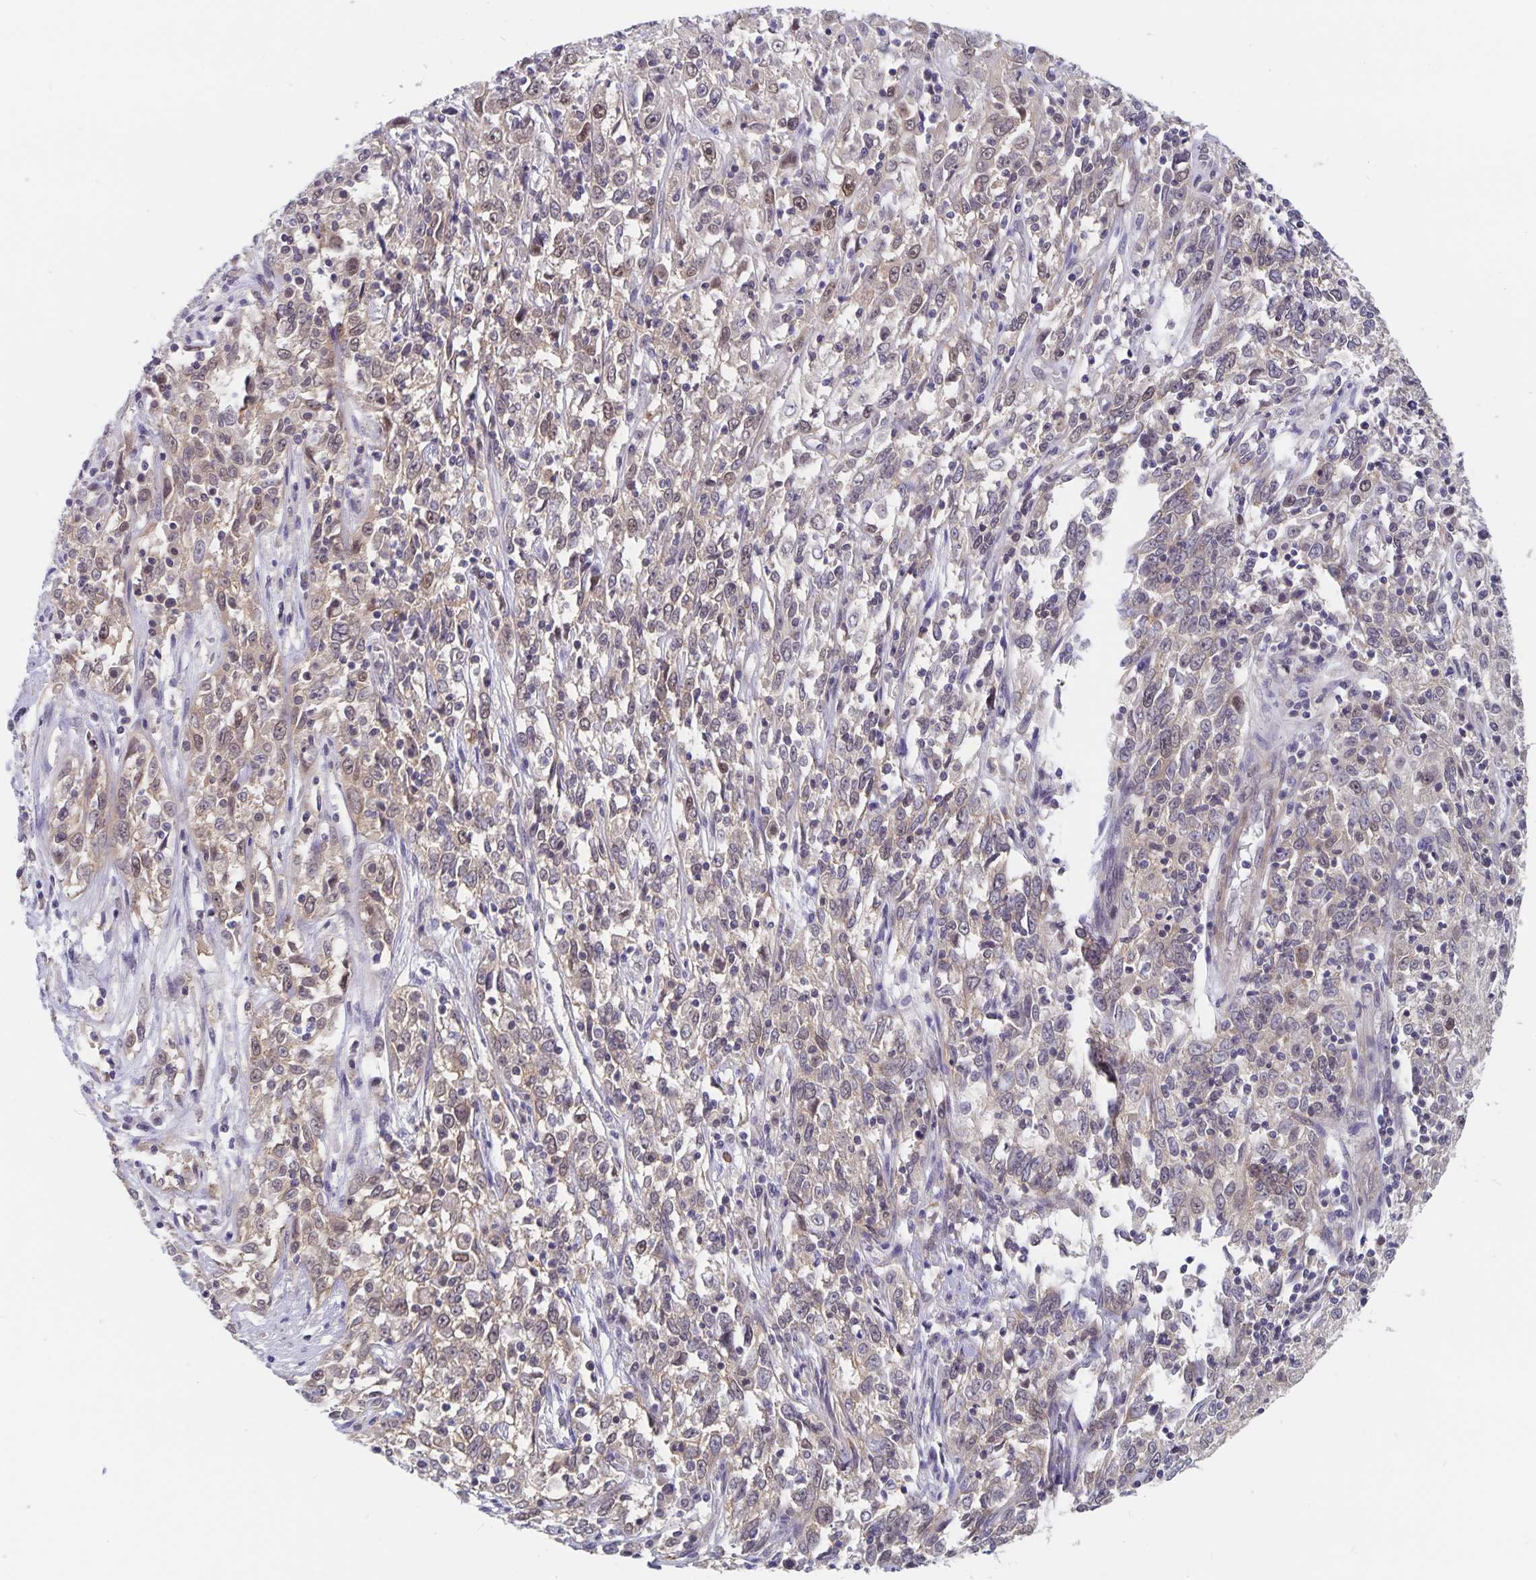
{"staining": {"intensity": "weak", "quantity": "25%-75%", "location": "cytoplasmic/membranous,nuclear"}, "tissue": "cervical cancer", "cell_type": "Tumor cells", "image_type": "cancer", "snomed": [{"axis": "morphology", "description": "Adenocarcinoma, NOS"}, {"axis": "topography", "description": "Cervix"}], "caption": "Weak cytoplasmic/membranous and nuclear protein expression is identified in about 25%-75% of tumor cells in cervical cancer (adenocarcinoma). Ihc stains the protein in brown and the nuclei are stained blue.", "gene": "BAG6", "patient": {"sex": "female", "age": 40}}